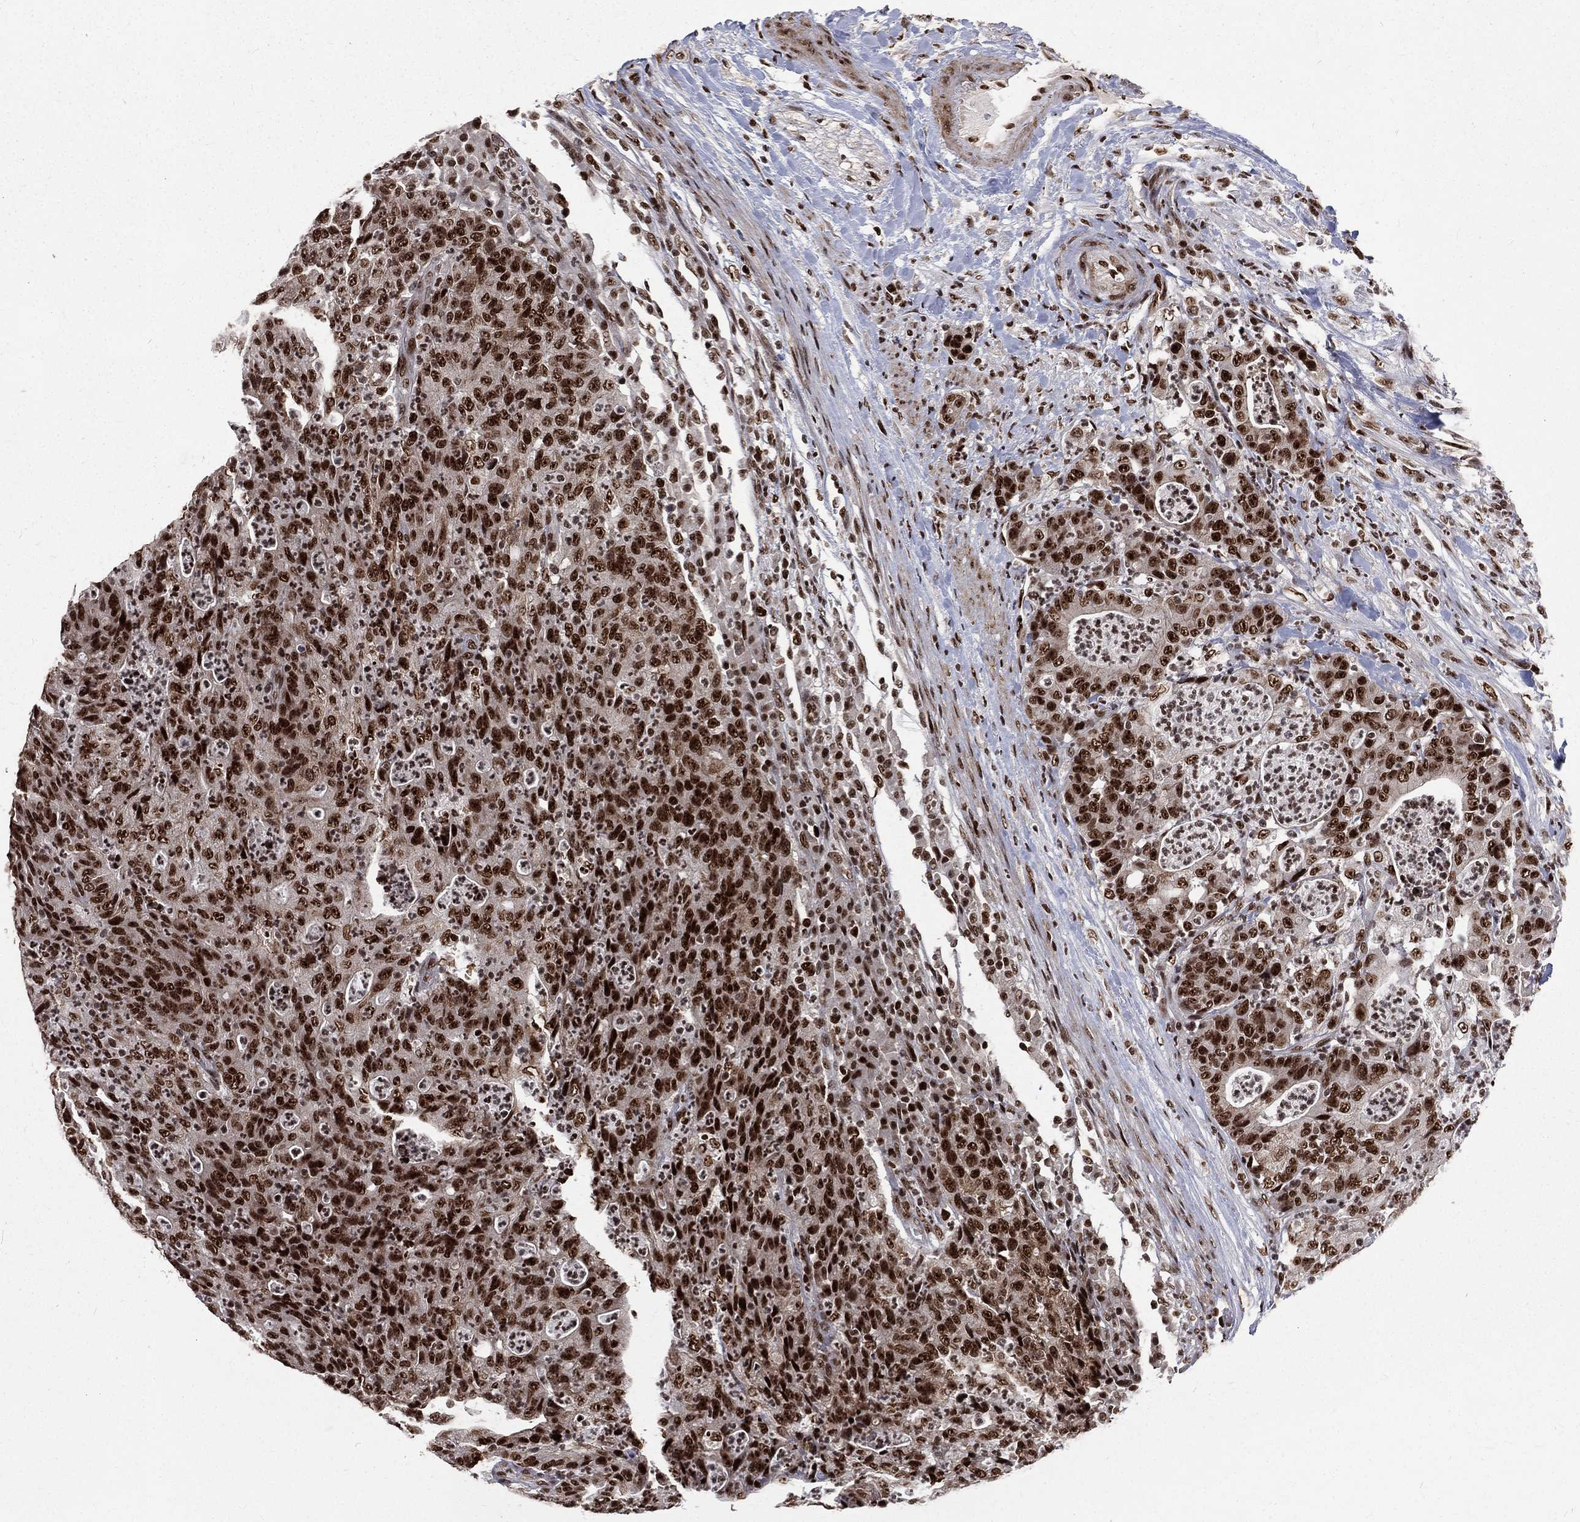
{"staining": {"intensity": "strong", "quantity": ">75%", "location": "nuclear"}, "tissue": "colorectal cancer", "cell_type": "Tumor cells", "image_type": "cancer", "snomed": [{"axis": "morphology", "description": "Adenocarcinoma, NOS"}, {"axis": "topography", "description": "Colon"}], "caption": "Human colorectal cancer (adenocarcinoma) stained with a protein marker reveals strong staining in tumor cells.", "gene": "POLB", "patient": {"sex": "male", "age": 70}}